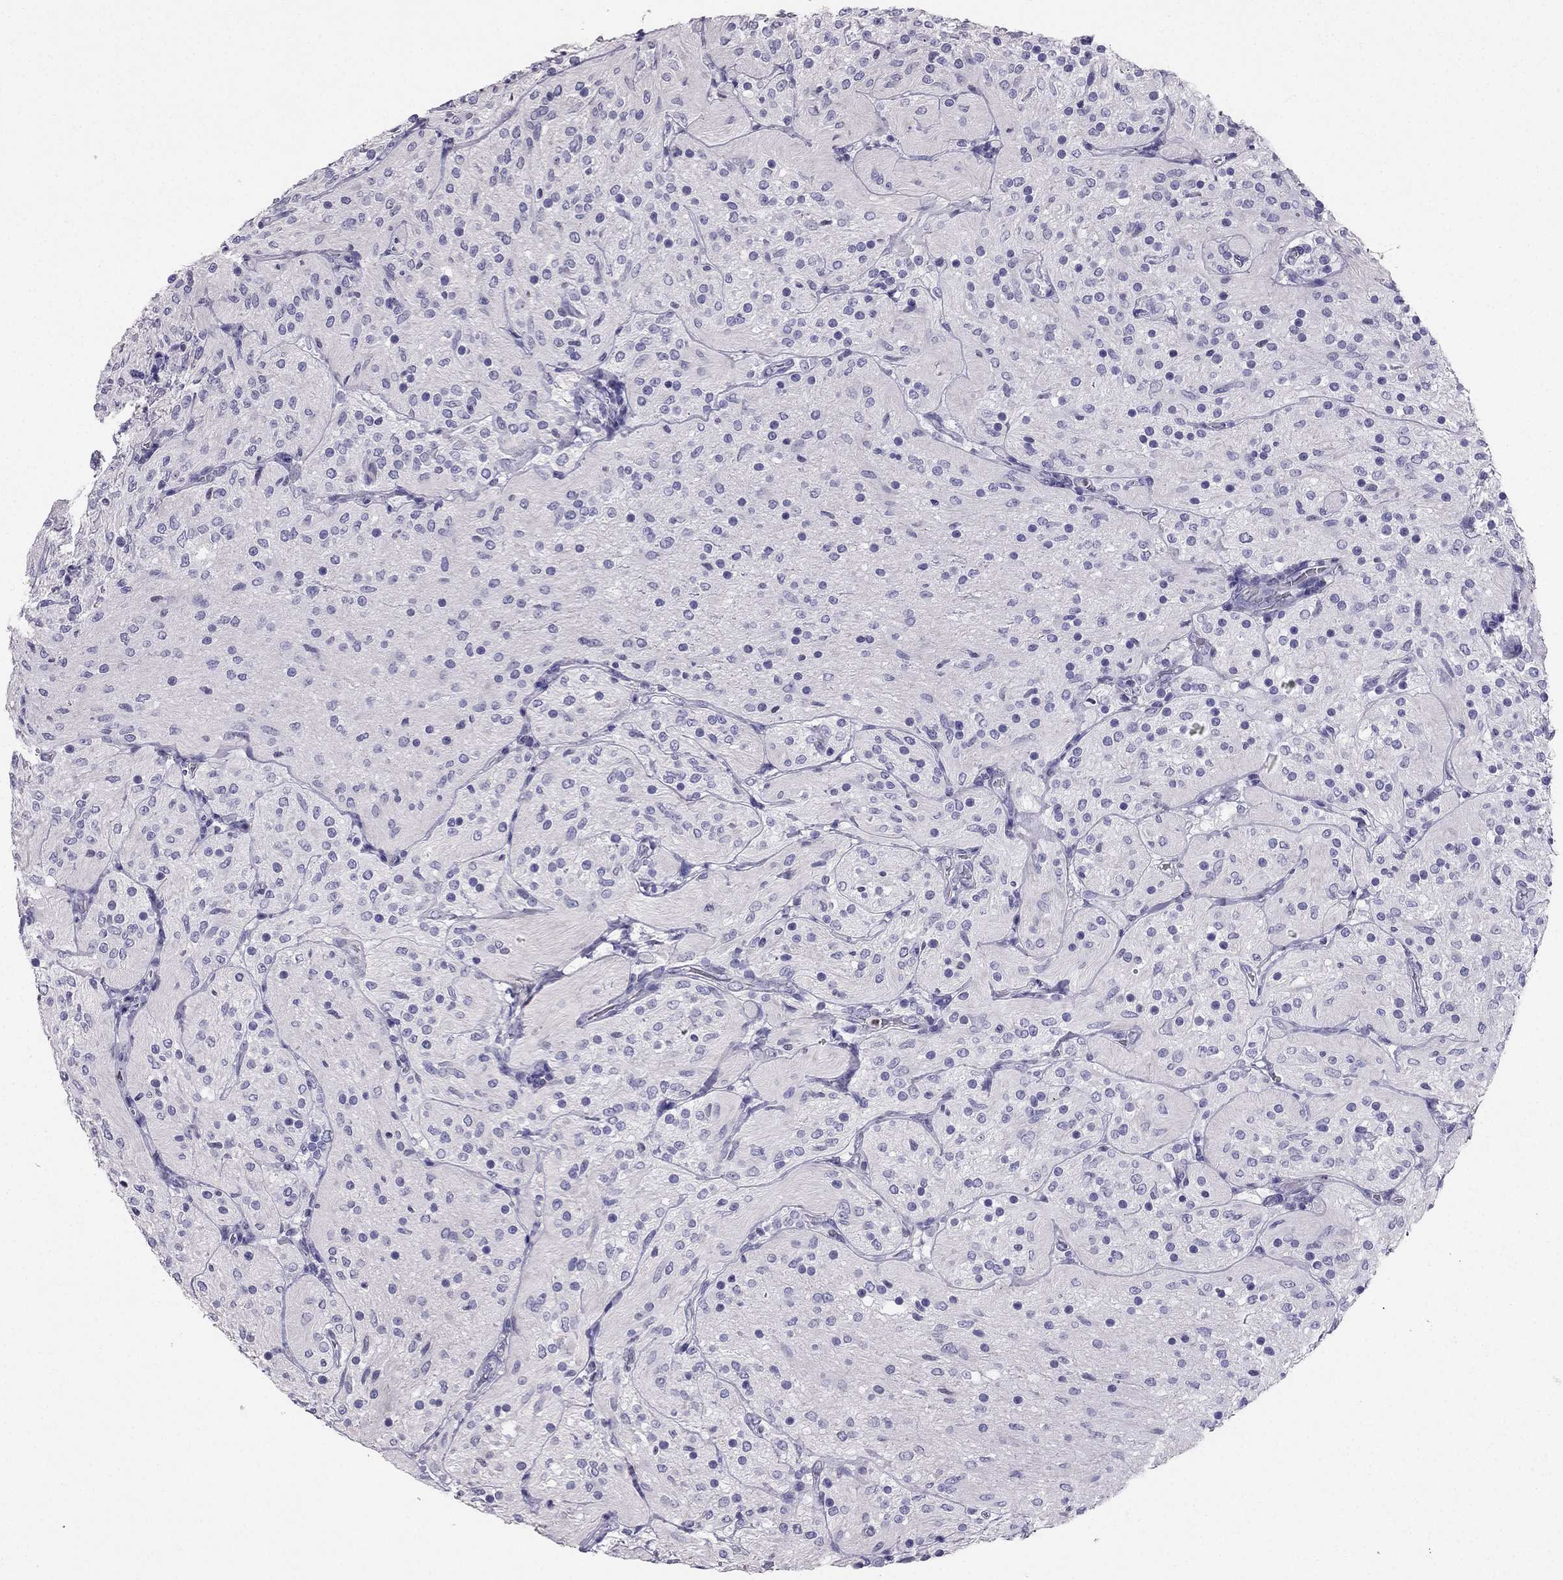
{"staining": {"intensity": "negative", "quantity": "none", "location": "none"}, "tissue": "glioma", "cell_type": "Tumor cells", "image_type": "cancer", "snomed": [{"axis": "morphology", "description": "Glioma, malignant, Low grade"}, {"axis": "topography", "description": "Brain"}], "caption": "A photomicrograph of human glioma is negative for staining in tumor cells.", "gene": "ARID3A", "patient": {"sex": "male", "age": 3}}